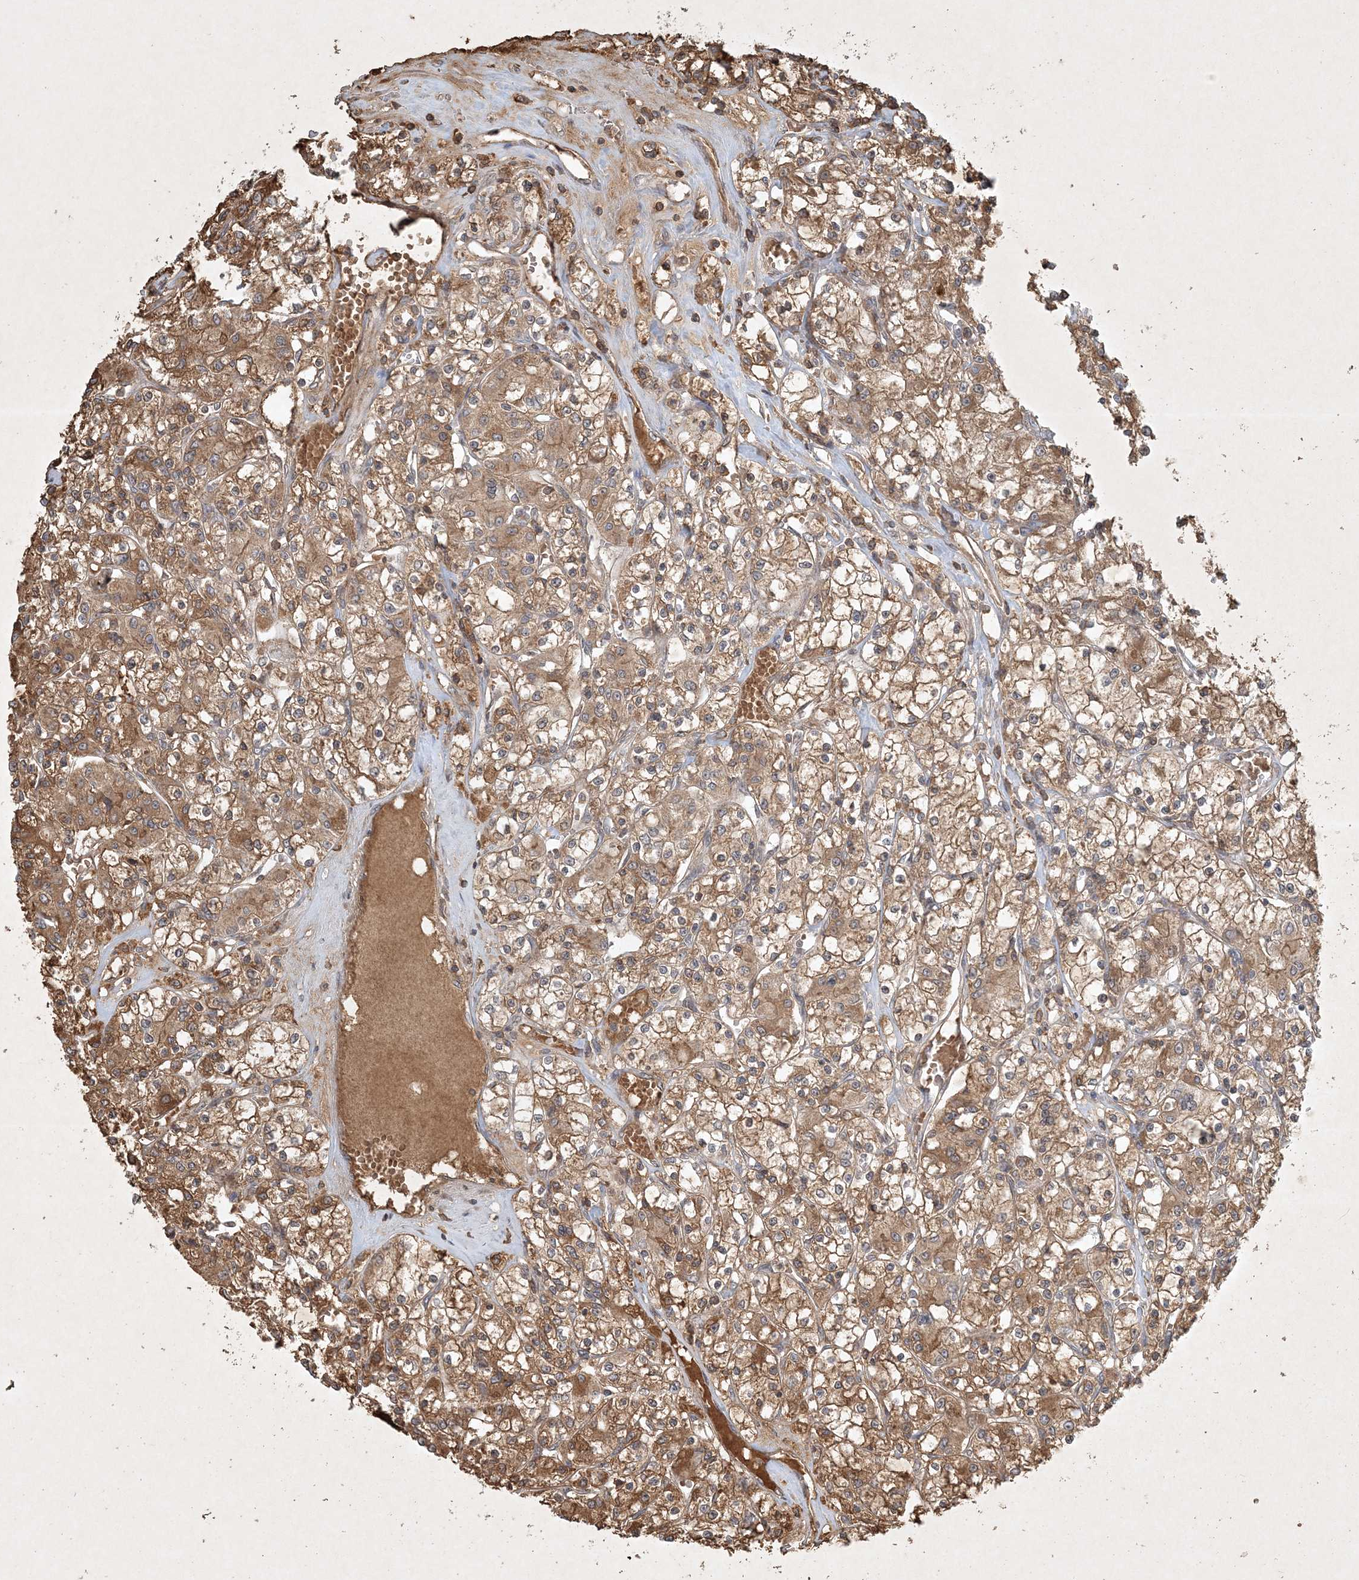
{"staining": {"intensity": "moderate", "quantity": ">75%", "location": "cytoplasmic/membranous"}, "tissue": "renal cancer", "cell_type": "Tumor cells", "image_type": "cancer", "snomed": [{"axis": "morphology", "description": "Adenocarcinoma, NOS"}, {"axis": "topography", "description": "Kidney"}], "caption": "Renal adenocarcinoma stained with a brown dye shows moderate cytoplasmic/membranous positive positivity in about >75% of tumor cells.", "gene": "TNFAIP6", "patient": {"sex": "female", "age": 59}}